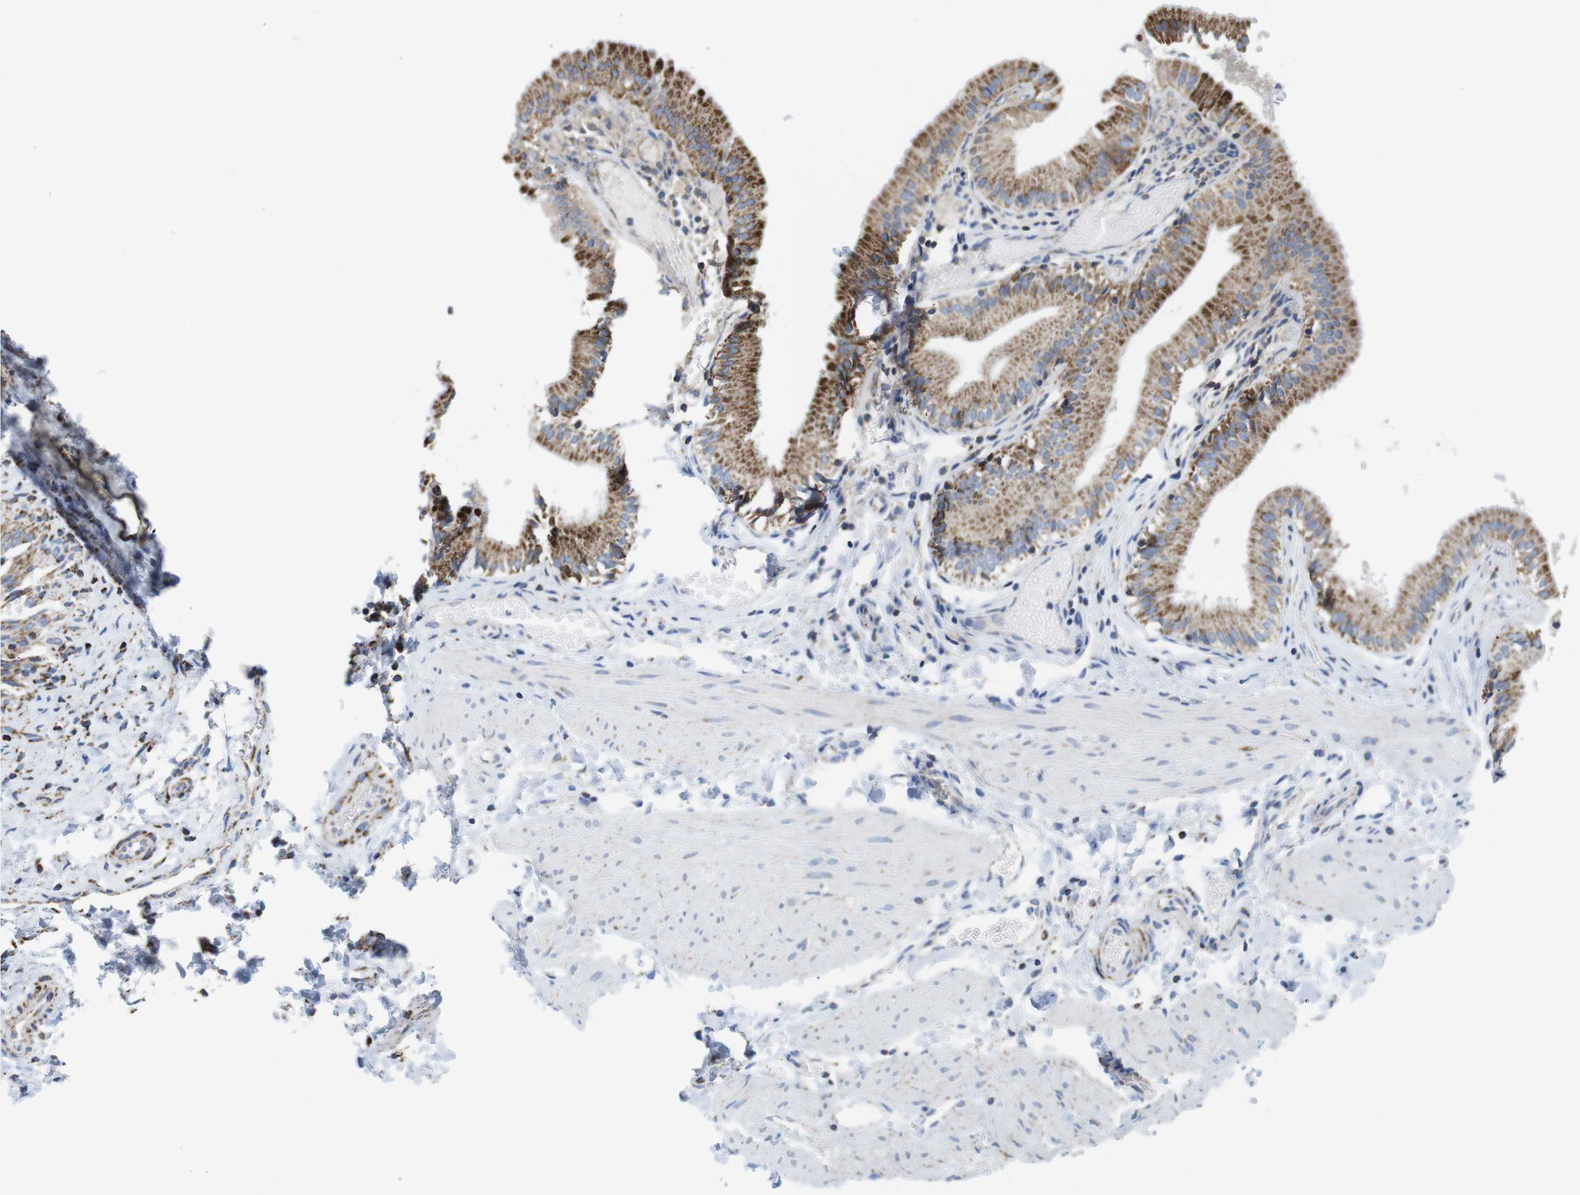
{"staining": {"intensity": "moderate", "quantity": ">75%", "location": "cytoplasmic/membranous"}, "tissue": "gallbladder", "cell_type": "Glandular cells", "image_type": "normal", "snomed": [{"axis": "morphology", "description": "Normal tissue, NOS"}, {"axis": "topography", "description": "Gallbladder"}], "caption": "Moderate cytoplasmic/membranous protein positivity is seen in about >75% of glandular cells in gallbladder. Using DAB (brown) and hematoxylin (blue) stains, captured at high magnification using brightfield microscopy.", "gene": "ATP5PO", "patient": {"sex": "female", "age": 26}}